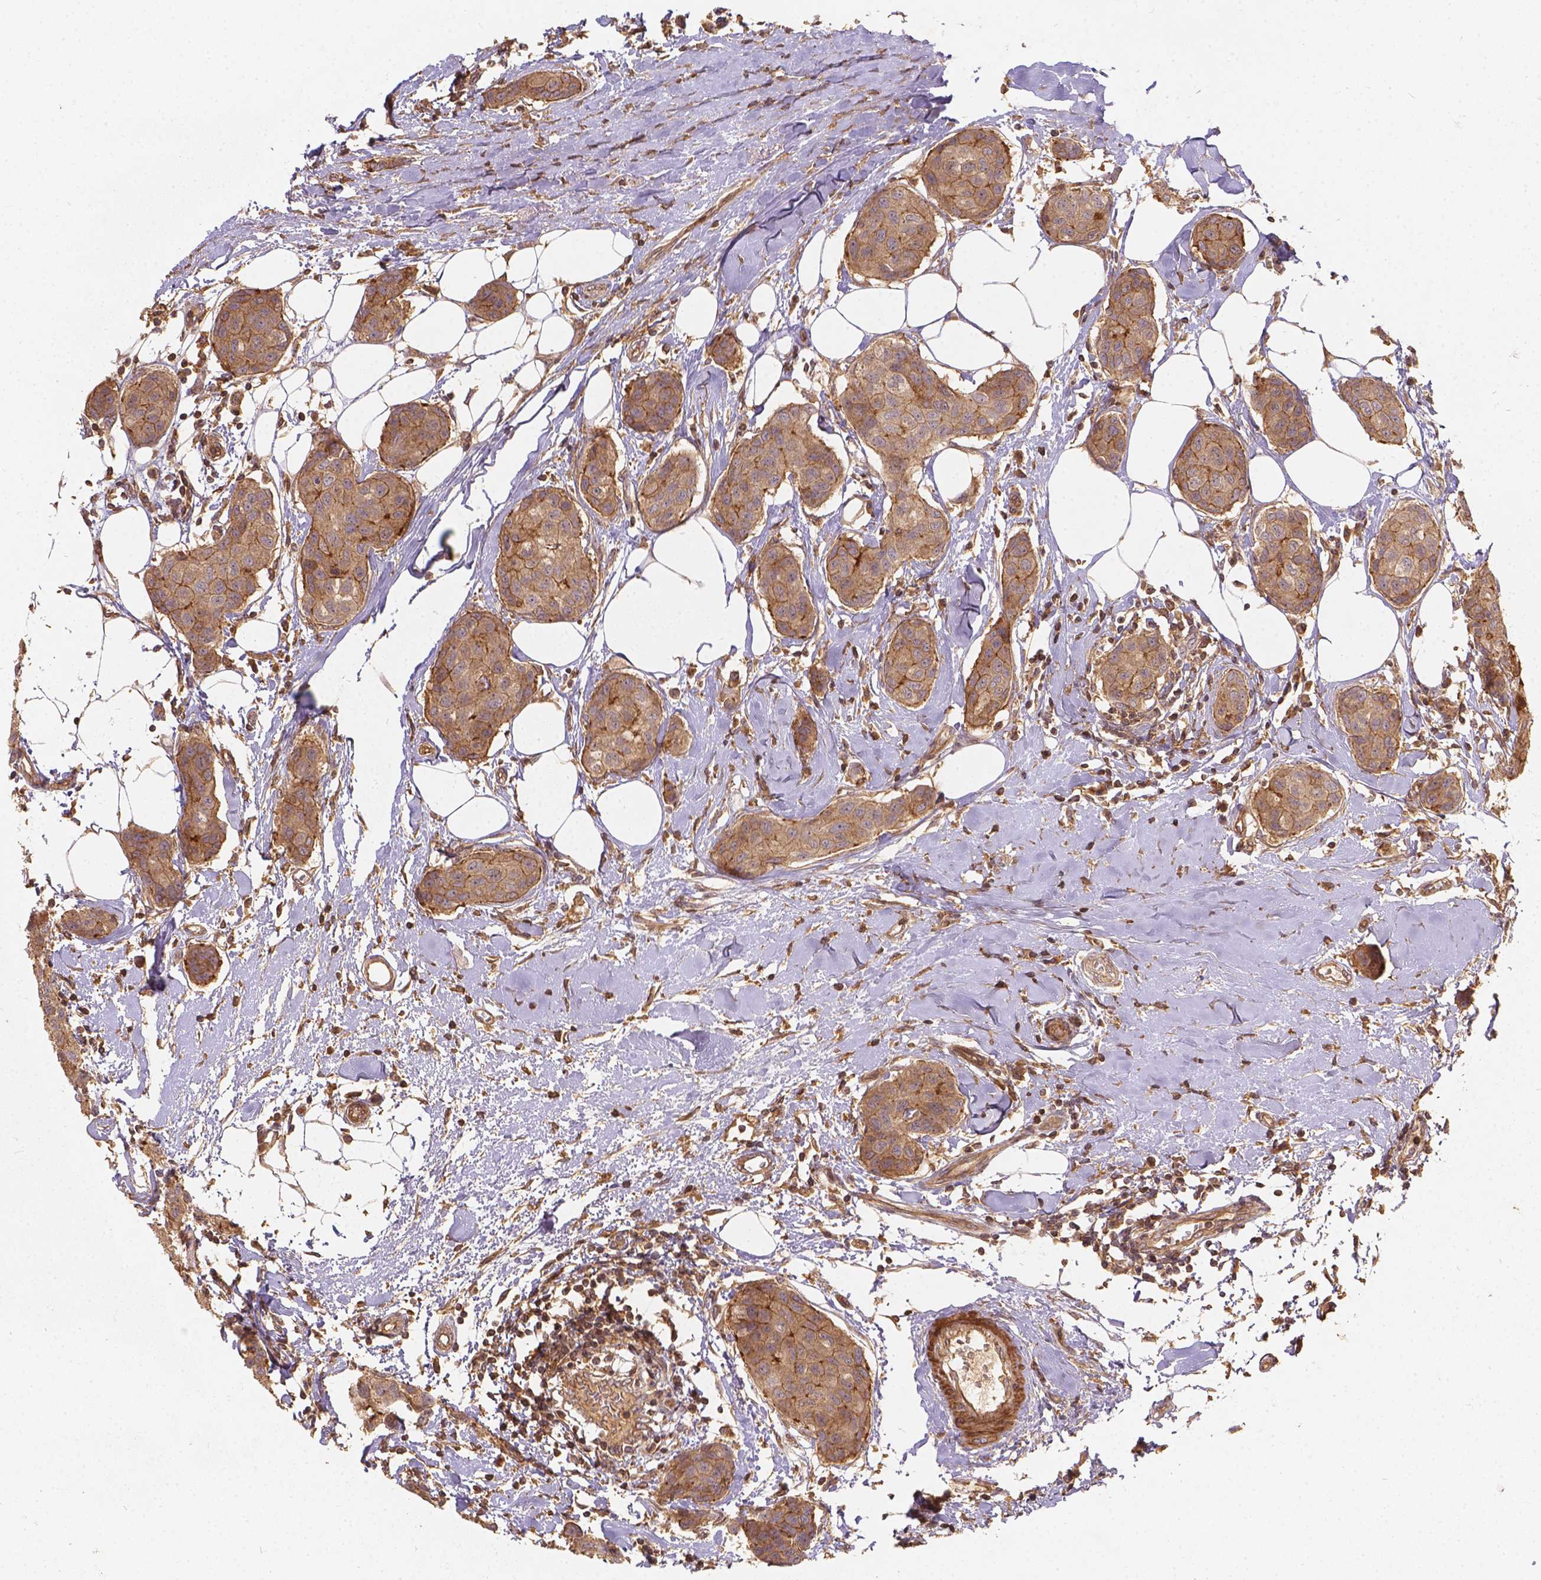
{"staining": {"intensity": "moderate", "quantity": ">75%", "location": "cytoplasmic/membranous"}, "tissue": "breast cancer", "cell_type": "Tumor cells", "image_type": "cancer", "snomed": [{"axis": "morphology", "description": "Duct carcinoma"}, {"axis": "topography", "description": "Breast"}], "caption": "Breast intraductal carcinoma tissue exhibits moderate cytoplasmic/membranous staining in approximately >75% of tumor cells, visualized by immunohistochemistry. (IHC, brightfield microscopy, high magnification).", "gene": "XPR1", "patient": {"sex": "female", "age": 80}}